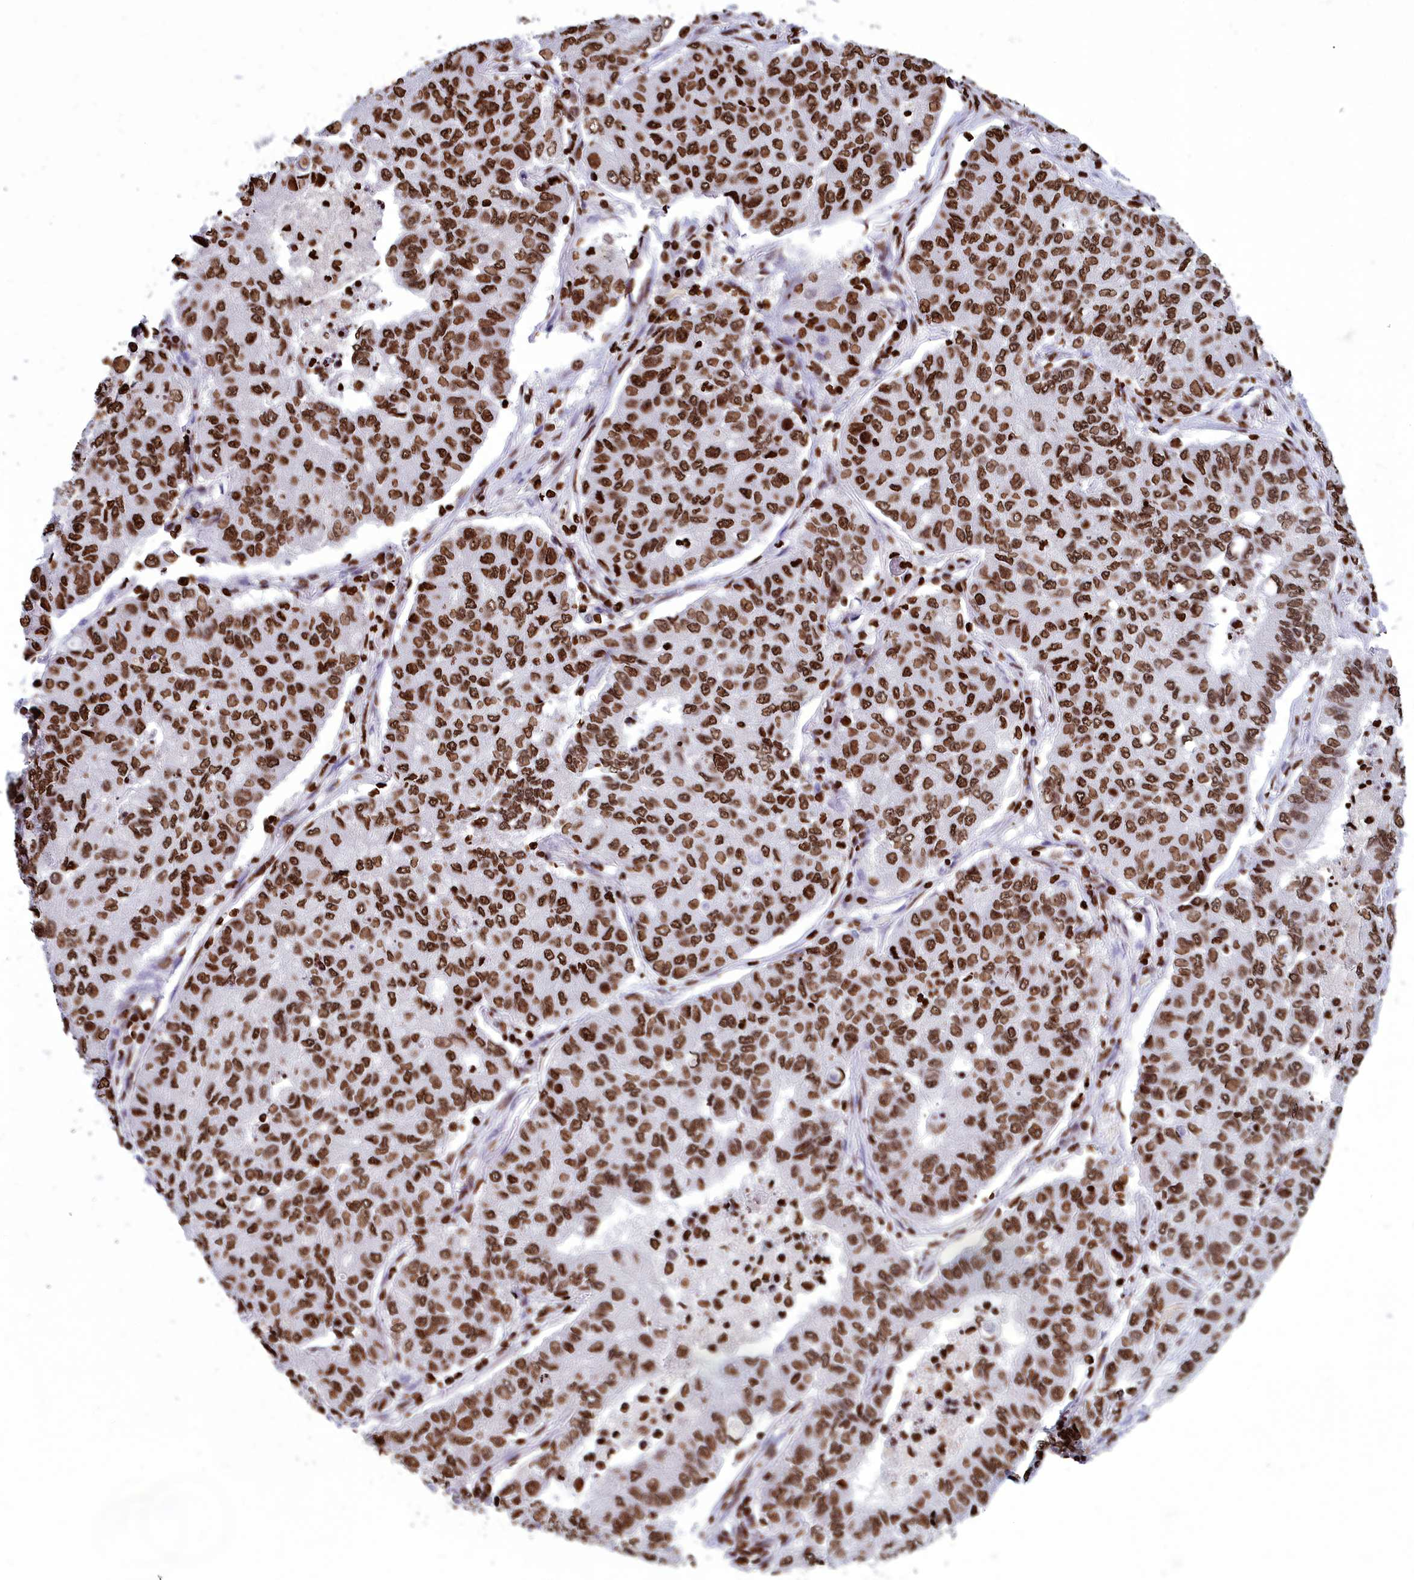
{"staining": {"intensity": "strong", "quantity": ">75%", "location": "nuclear"}, "tissue": "lung cancer", "cell_type": "Tumor cells", "image_type": "cancer", "snomed": [{"axis": "morphology", "description": "Squamous cell carcinoma, NOS"}, {"axis": "topography", "description": "Lung"}], "caption": "High-magnification brightfield microscopy of squamous cell carcinoma (lung) stained with DAB (brown) and counterstained with hematoxylin (blue). tumor cells exhibit strong nuclear expression is appreciated in about>75% of cells. Using DAB (3,3'-diaminobenzidine) (brown) and hematoxylin (blue) stains, captured at high magnification using brightfield microscopy.", "gene": "AKAP17A", "patient": {"sex": "male", "age": 74}}